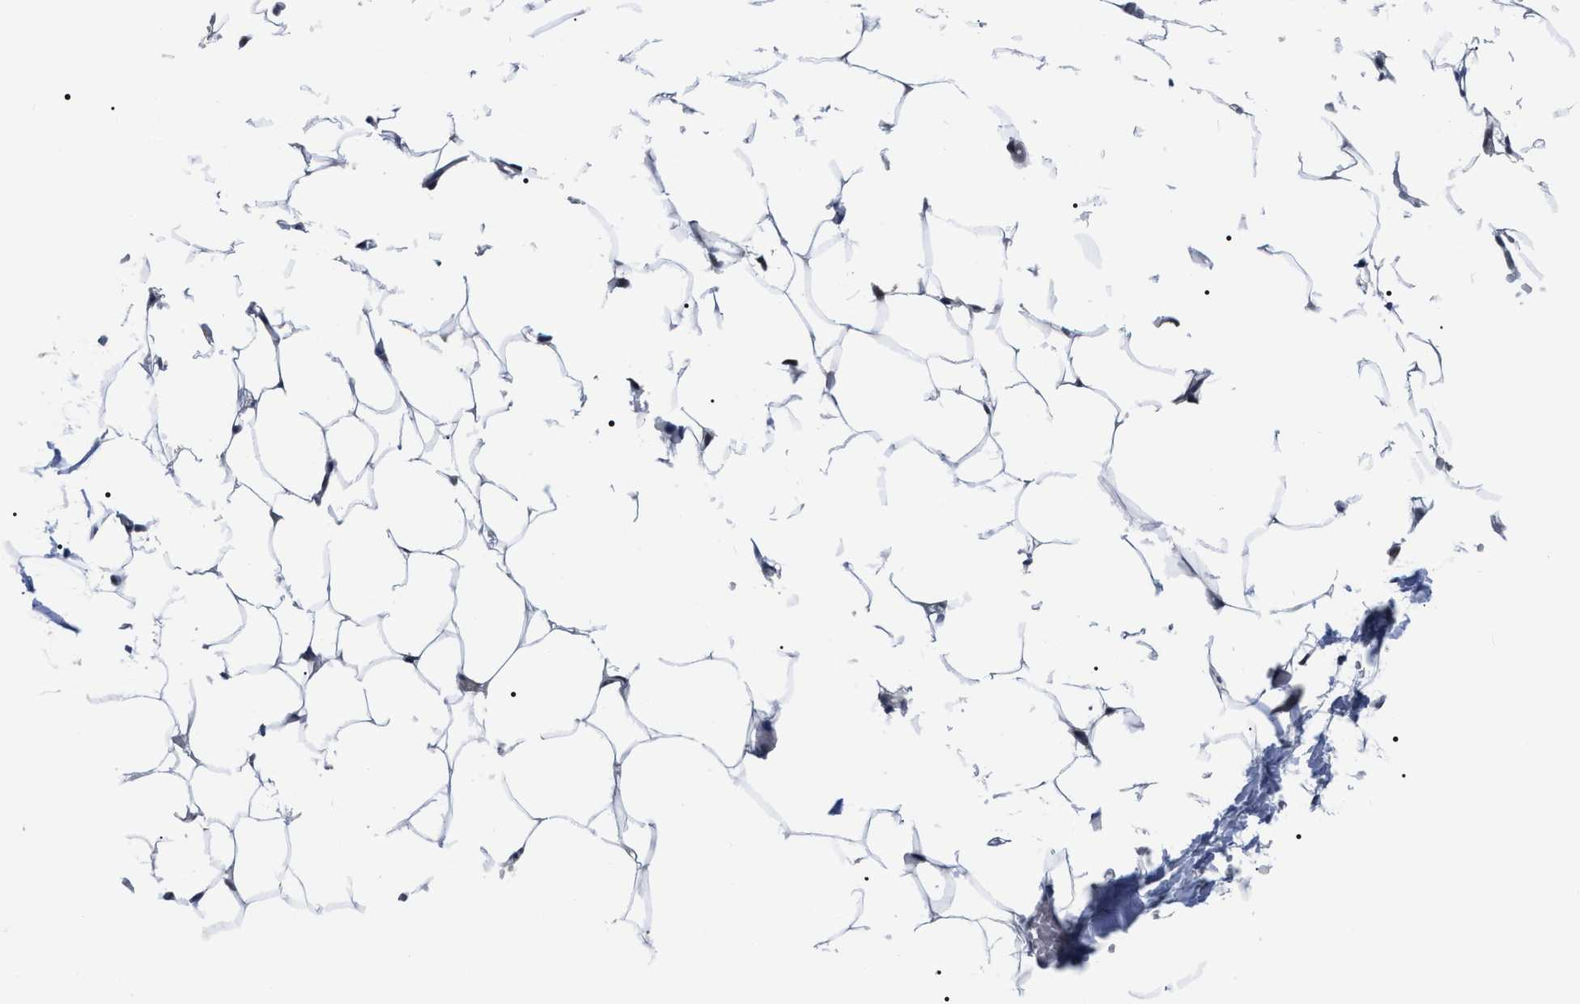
{"staining": {"intensity": "moderate", "quantity": ">75%", "location": "nuclear"}, "tissue": "adipose tissue", "cell_type": "Adipocytes", "image_type": "normal", "snomed": [{"axis": "morphology", "description": "Normal tissue, NOS"}, {"axis": "topography", "description": "Breast"}, {"axis": "topography", "description": "Adipose tissue"}], "caption": "Immunohistochemistry (IHC) histopathology image of benign human adipose tissue stained for a protein (brown), which exhibits medium levels of moderate nuclear positivity in approximately >75% of adipocytes.", "gene": "CSNK2A1", "patient": {"sex": "female", "age": 25}}